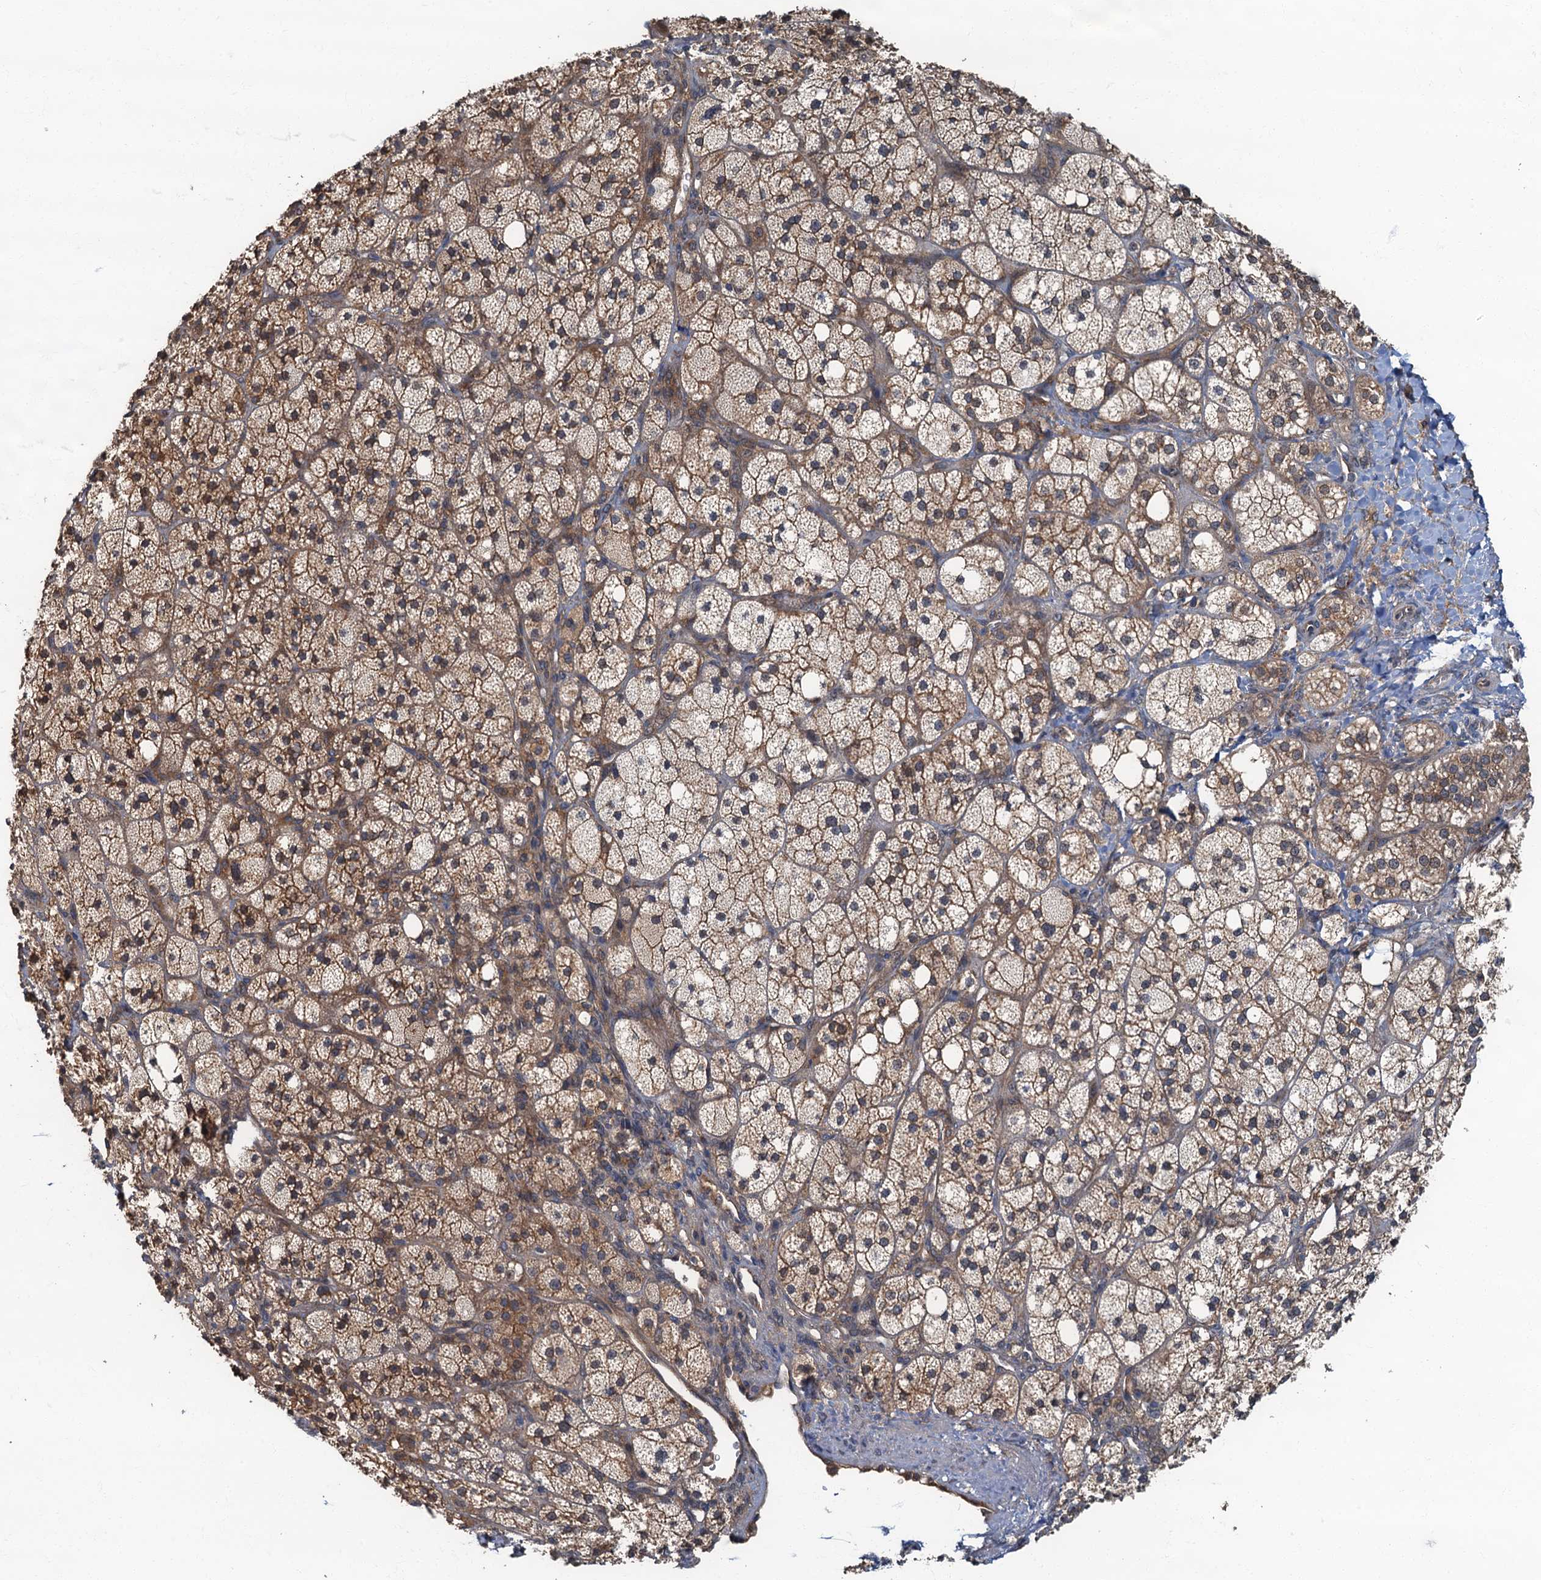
{"staining": {"intensity": "moderate", "quantity": ">75%", "location": "cytoplasmic/membranous"}, "tissue": "adrenal gland", "cell_type": "Glandular cells", "image_type": "normal", "snomed": [{"axis": "morphology", "description": "Normal tissue, NOS"}, {"axis": "topography", "description": "Adrenal gland"}], "caption": "Glandular cells reveal medium levels of moderate cytoplasmic/membranous expression in about >75% of cells in normal adrenal gland.", "gene": "TBCK", "patient": {"sex": "male", "age": 61}}